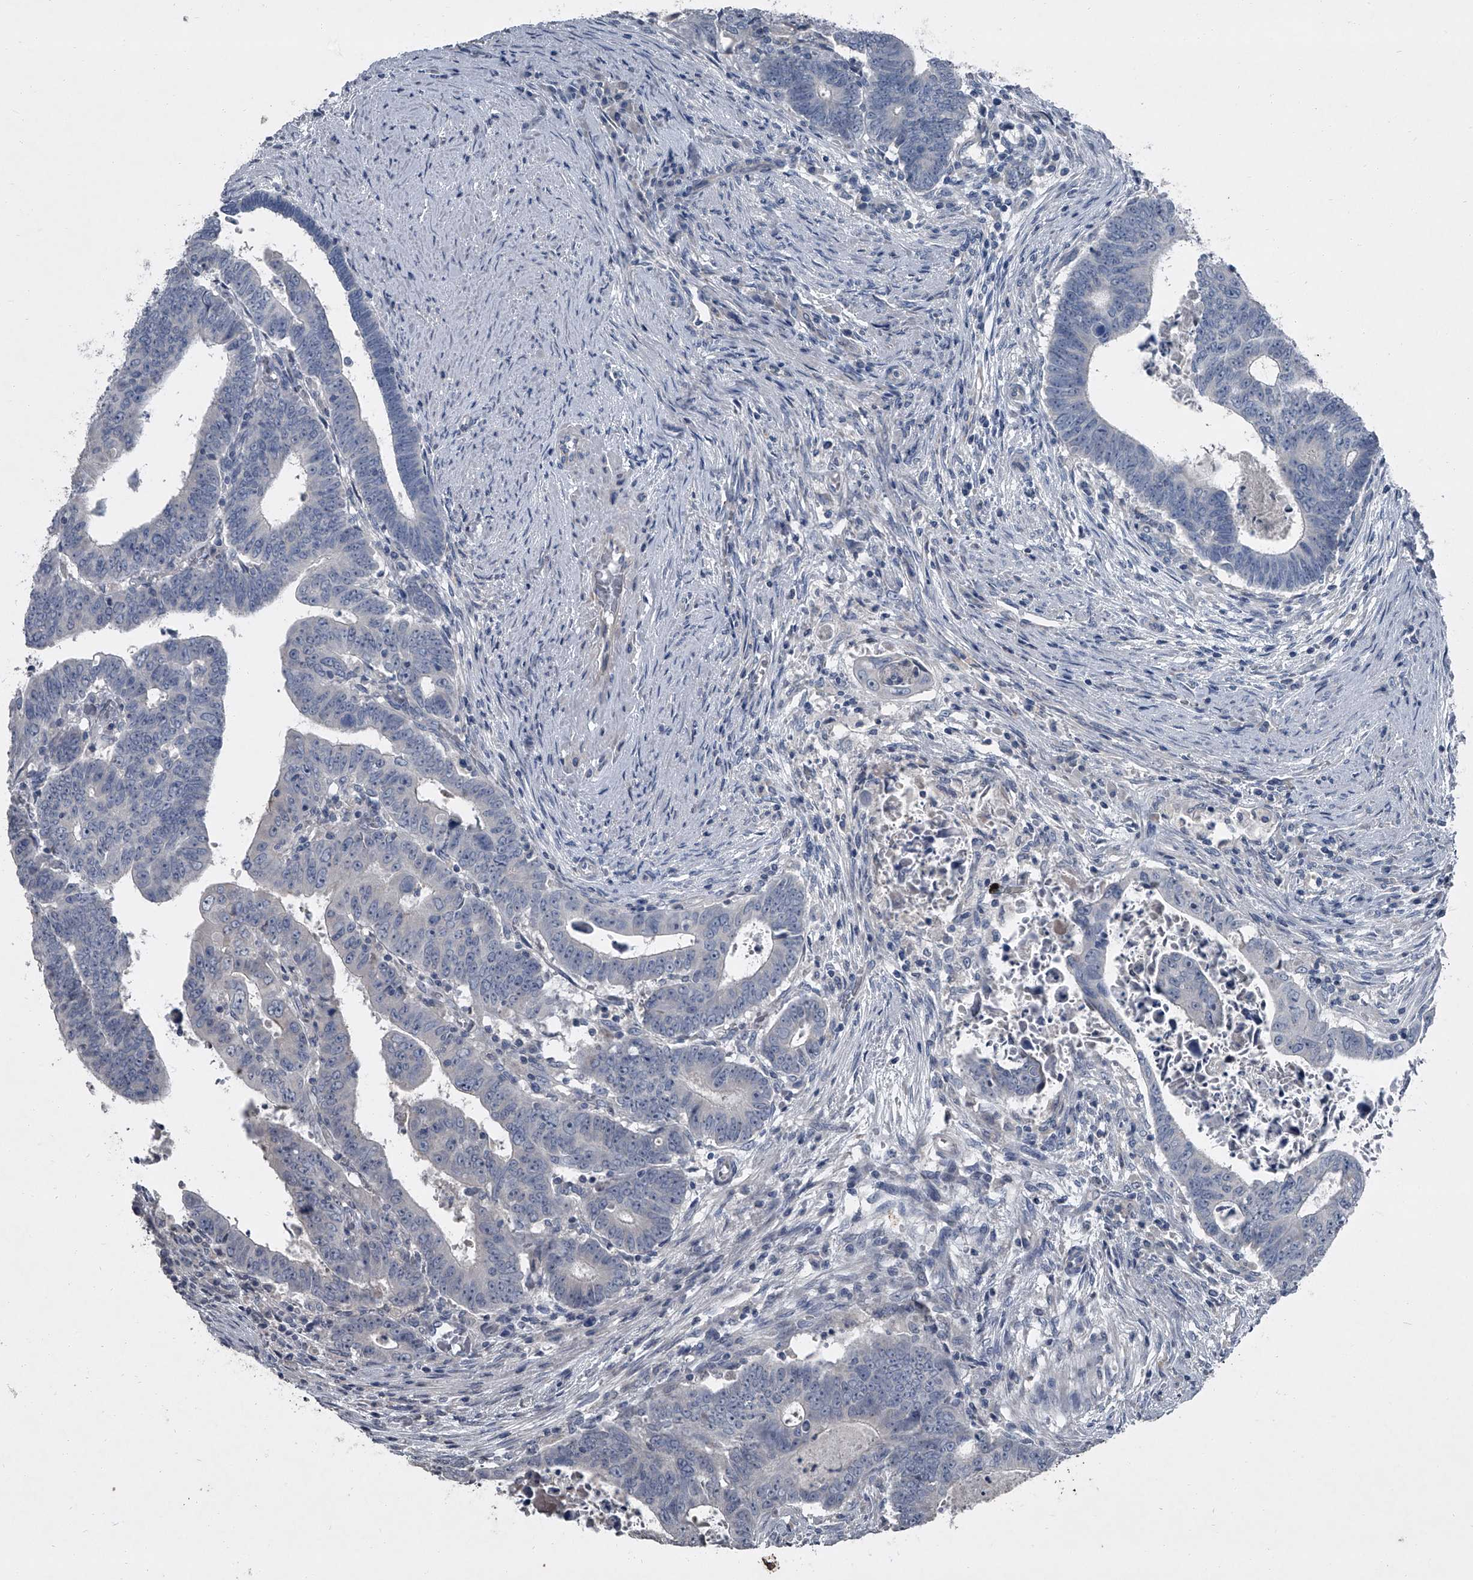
{"staining": {"intensity": "negative", "quantity": "none", "location": "none"}, "tissue": "colorectal cancer", "cell_type": "Tumor cells", "image_type": "cancer", "snomed": [{"axis": "morphology", "description": "Normal tissue, NOS"}, {"axis": "morphology", "description": "Adenocarcinoma, NOS"}, {"axis": "topography", "description": "Rectum"}], "caption": "Immunohistochemistry image of colorectal adenocarcinoma stained for a protein (brown), which reveals no expression in tumor cells. (DAB (3,3'-diaminobenzidine) IHC with hematoxylin counter stain).", "gene": "HEPHL1", "patient": {"sex": "female", "age": 65}}